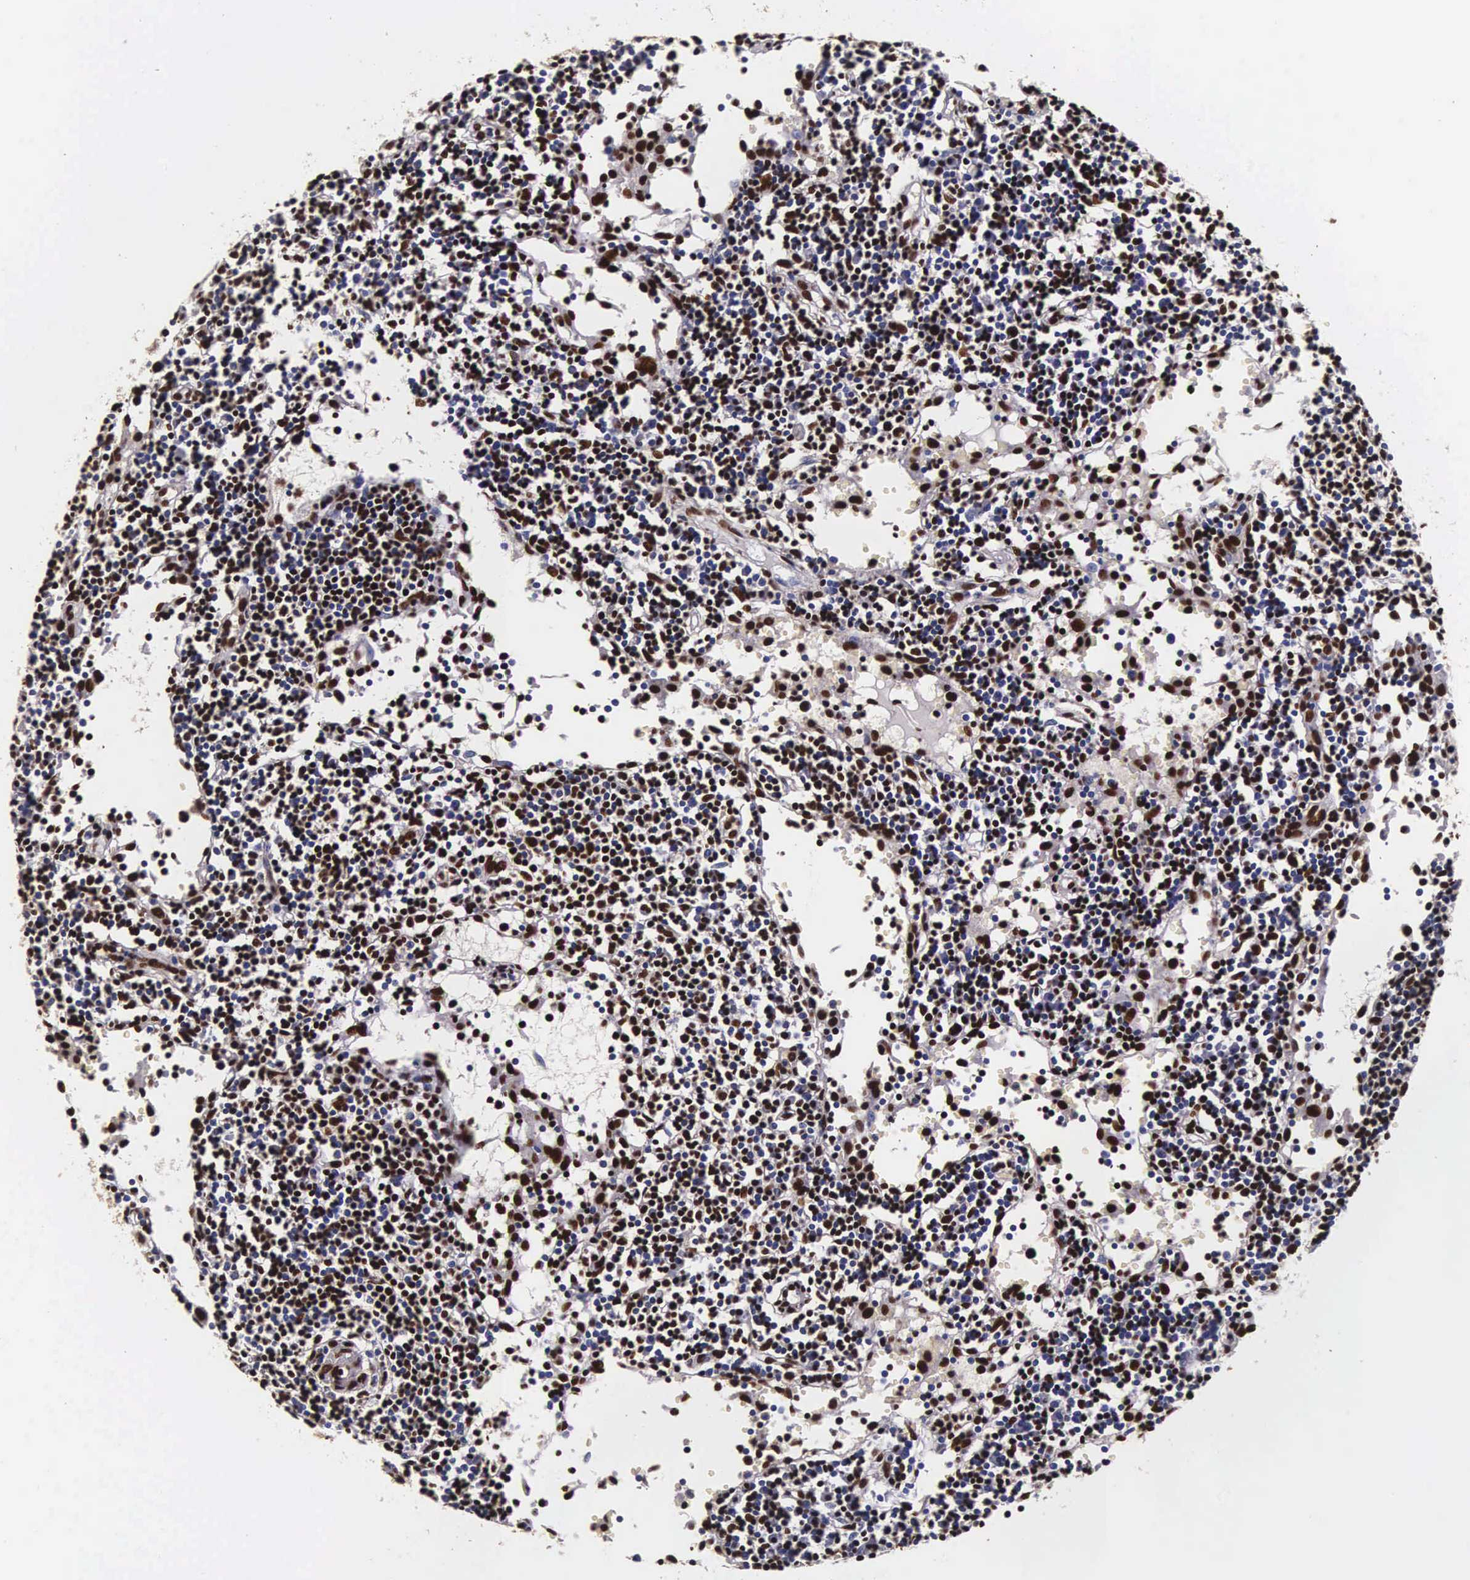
{"staining": {"intensity": "strong", "quantity": "25%-75%", "location": "nuclear"}, "tissue": "lymph node", "cell_type": "Germinal center cells", "image_type": "normal", "snomed": [{"axis": "morphology", "description": "Normal tissue, NOS"}, {"axis": "topography", "description": "Lymph node"}], "caption": "Germinal center cells demonstrate strong nuclear positivity in approximately 25%-75% of cells in normal lymph node. (DAB IHC with brightfield microscopy, high magnification).", "gene": "BCL2L2", "patient": {"sex": "female", "age": 55}}